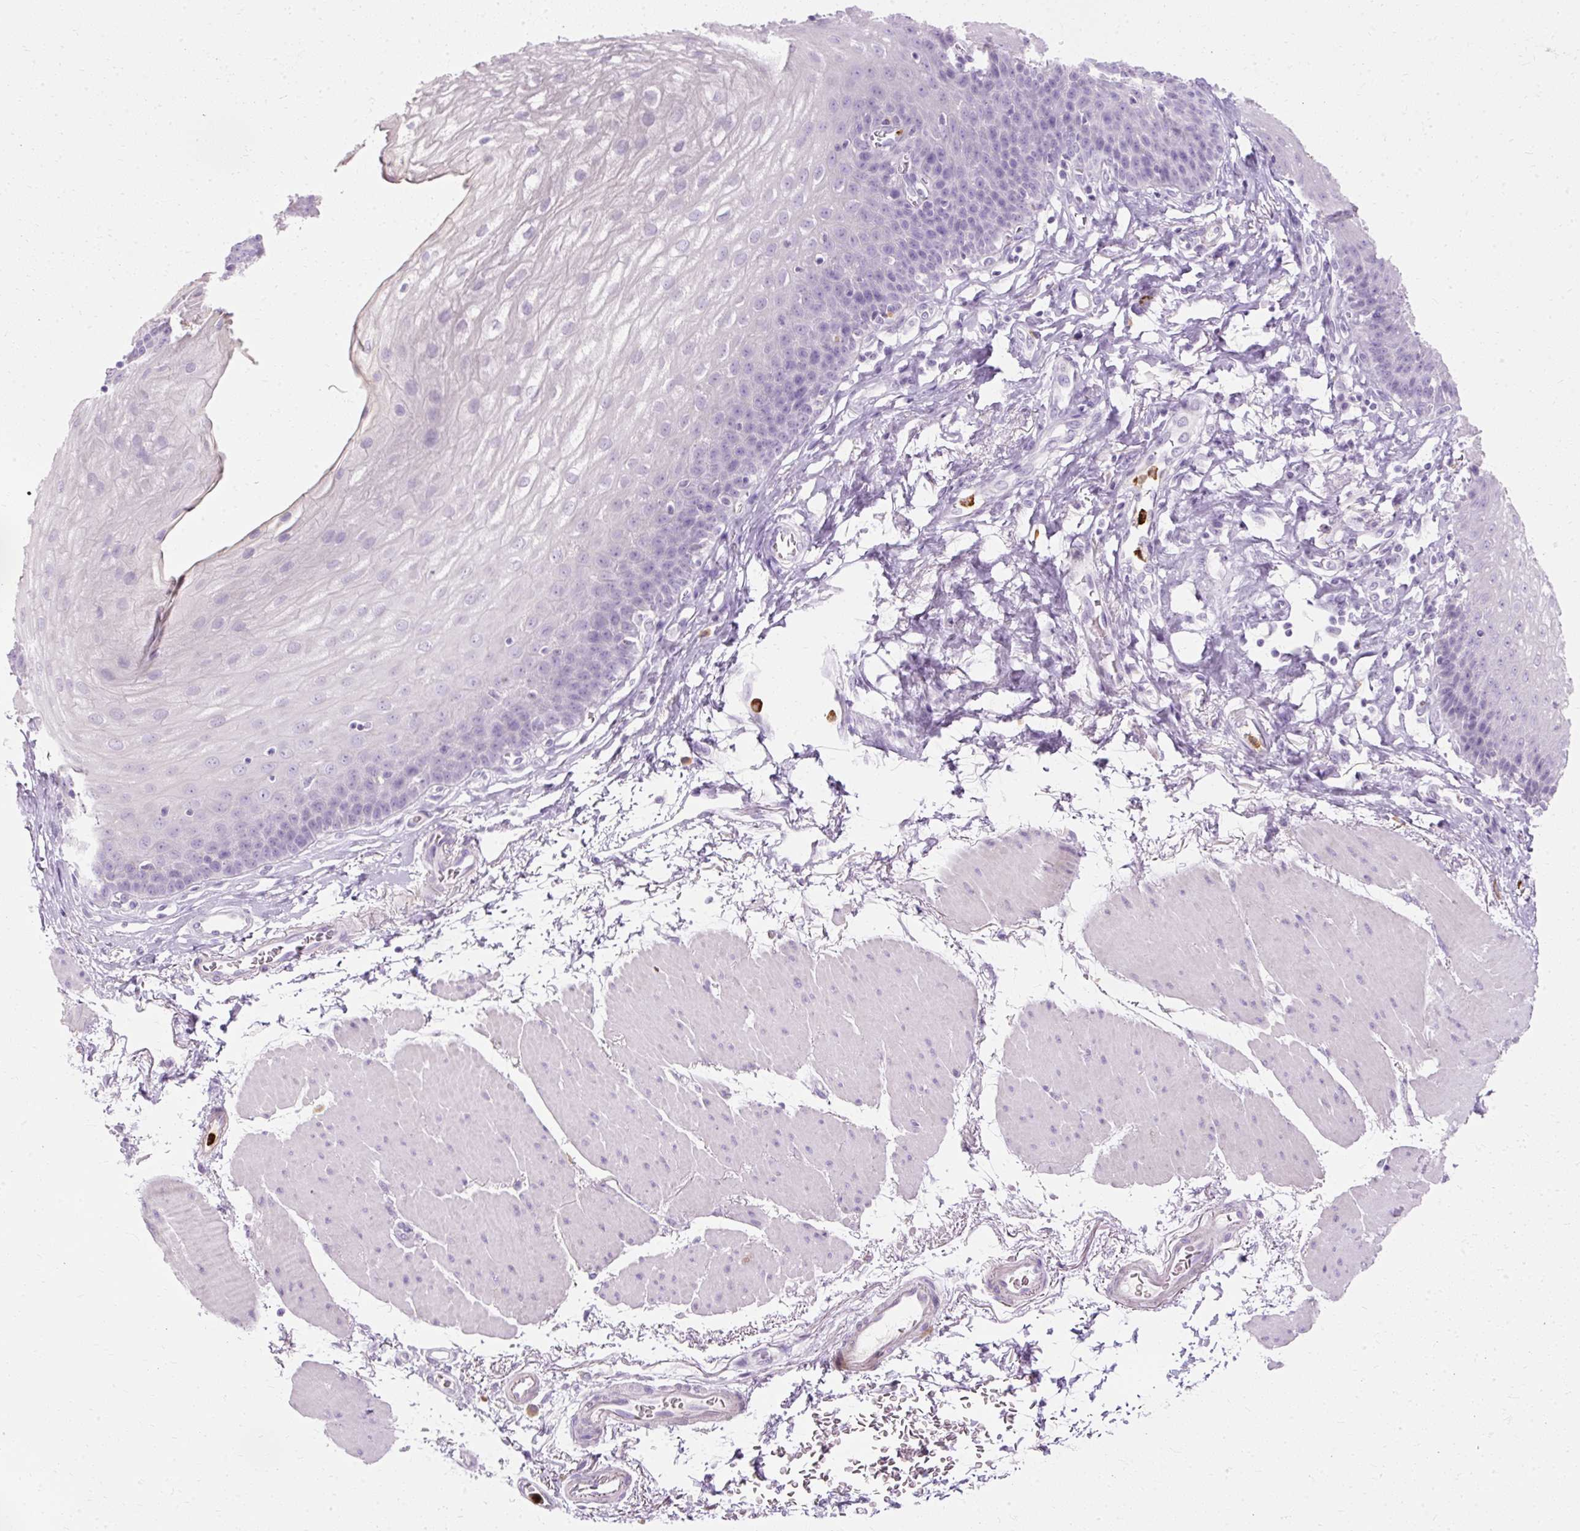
{"staining": {"intensity": "negative", "quantity": "none", "location": "none"}, "tissue": "esophagus", "cell_type": "Squamous epithelial cells", "image_type": "normal", "snomed": [{"axis": "morphology", "description": "Normal tissue, NOS"}, {"axis": "topography", "description": "Esophagus"}], "caption": "A high-resolution micrograph shows immunohistochemistry staining of unremarkable esophagus, which displays no significant positivity in squamous epithelial cells.", "gene": "DEFA1B", "patient": {"sex": "female", "age": 81}}